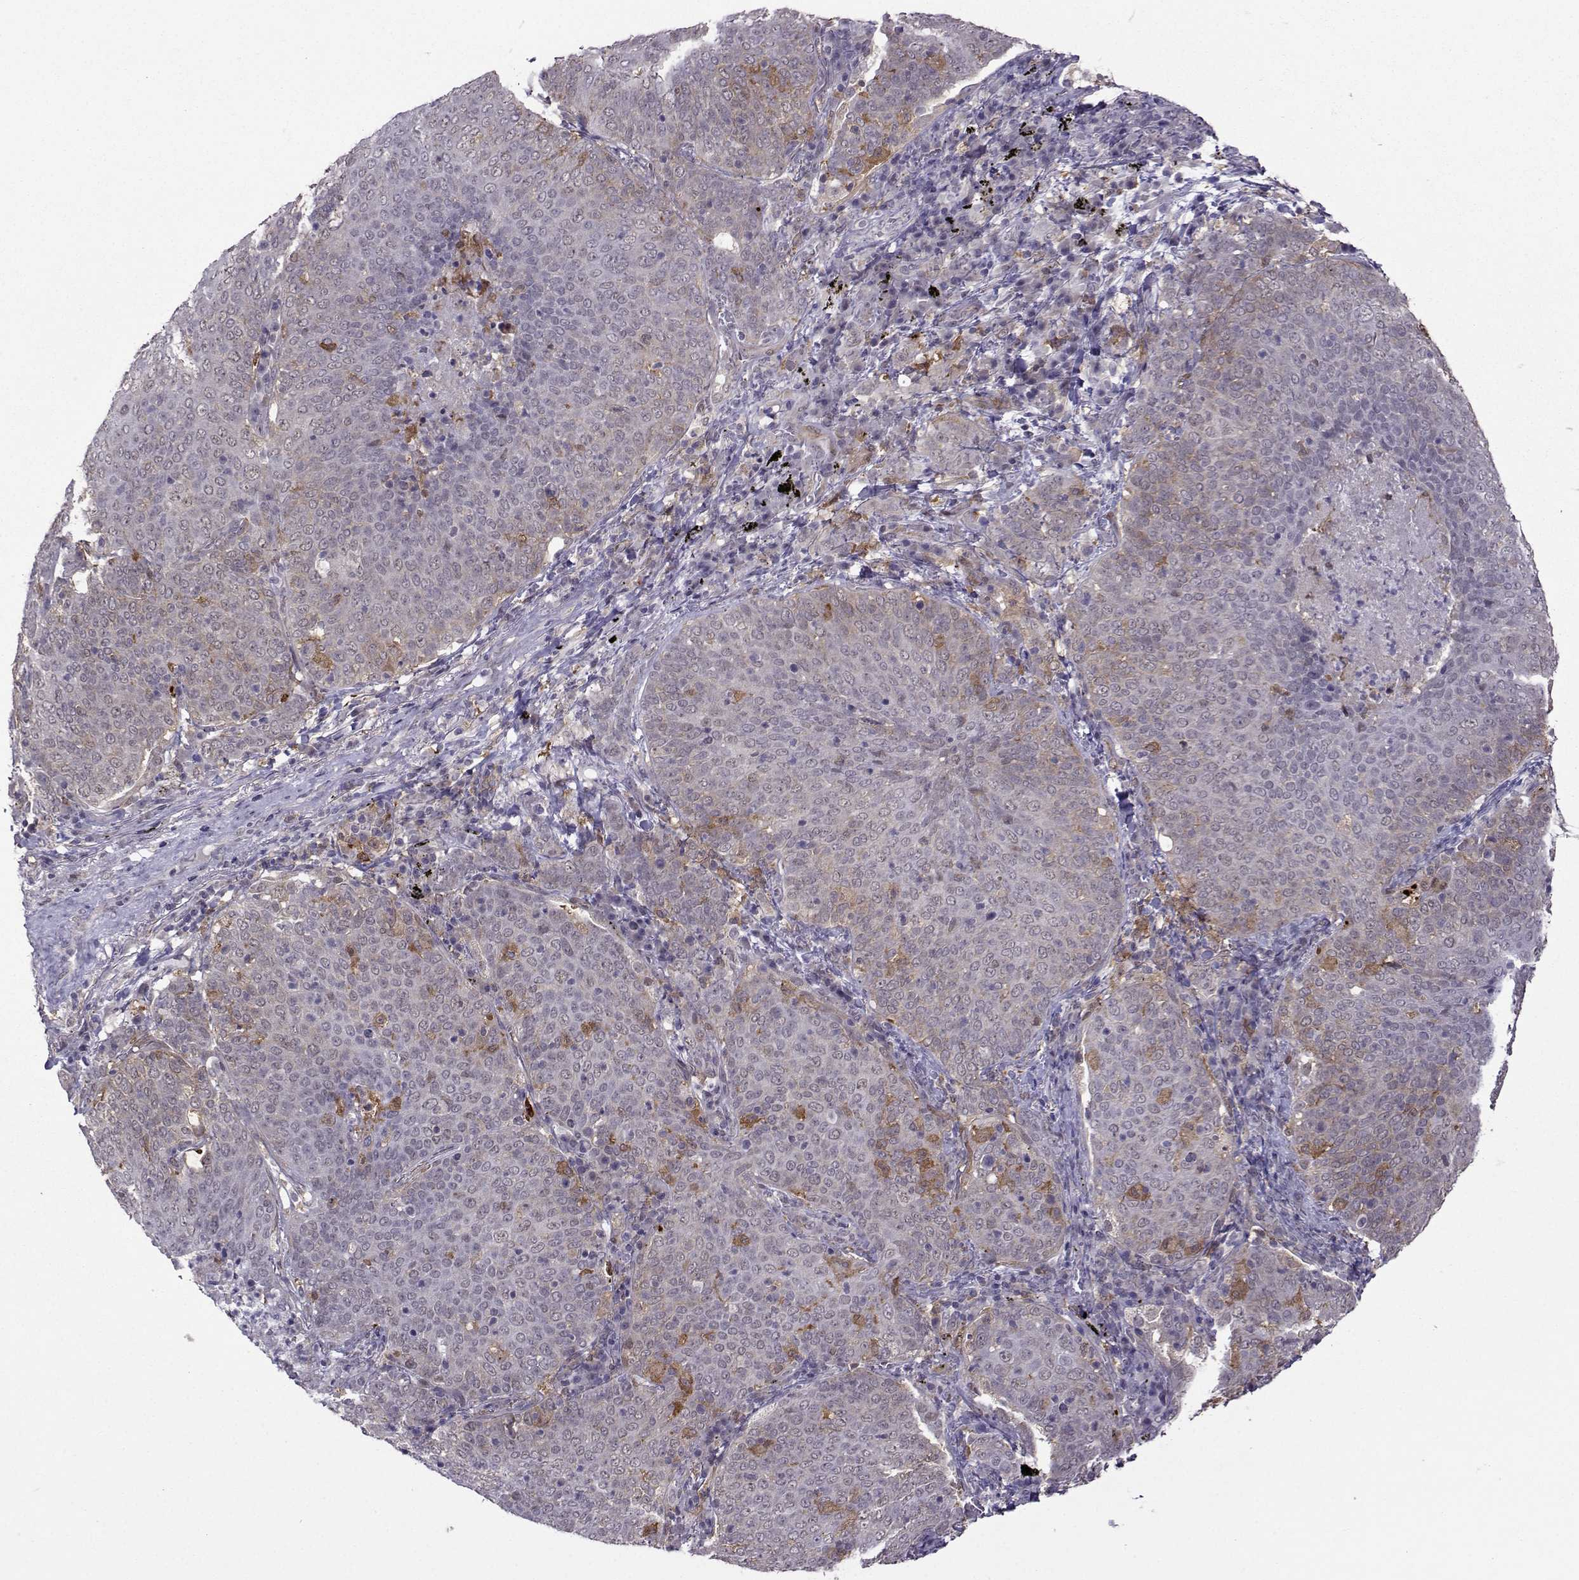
{"staining": {"intensity": "moderate", "quantity": "<25%", "location": "cytoplasmic/membranous"}, "tissue": "lung cancer", "cell_type": "Tumor cells", "image_type": "cancer", "snomed": [{"axis": "morphology", "description": "Squamous cell carcinoma, NOS"}, {"axis": "topography", "description": "Lung"}], "caption": "Immunohistochemistry (IHC) histopathology image of human lung cancer stained for a protein (brown), which shows low levels of moderate cytoplasmic/membranous expression in approximately <25% of tumor cells.", "gene": "DDX20", "patient": {"sex": "male", "age": 82}}